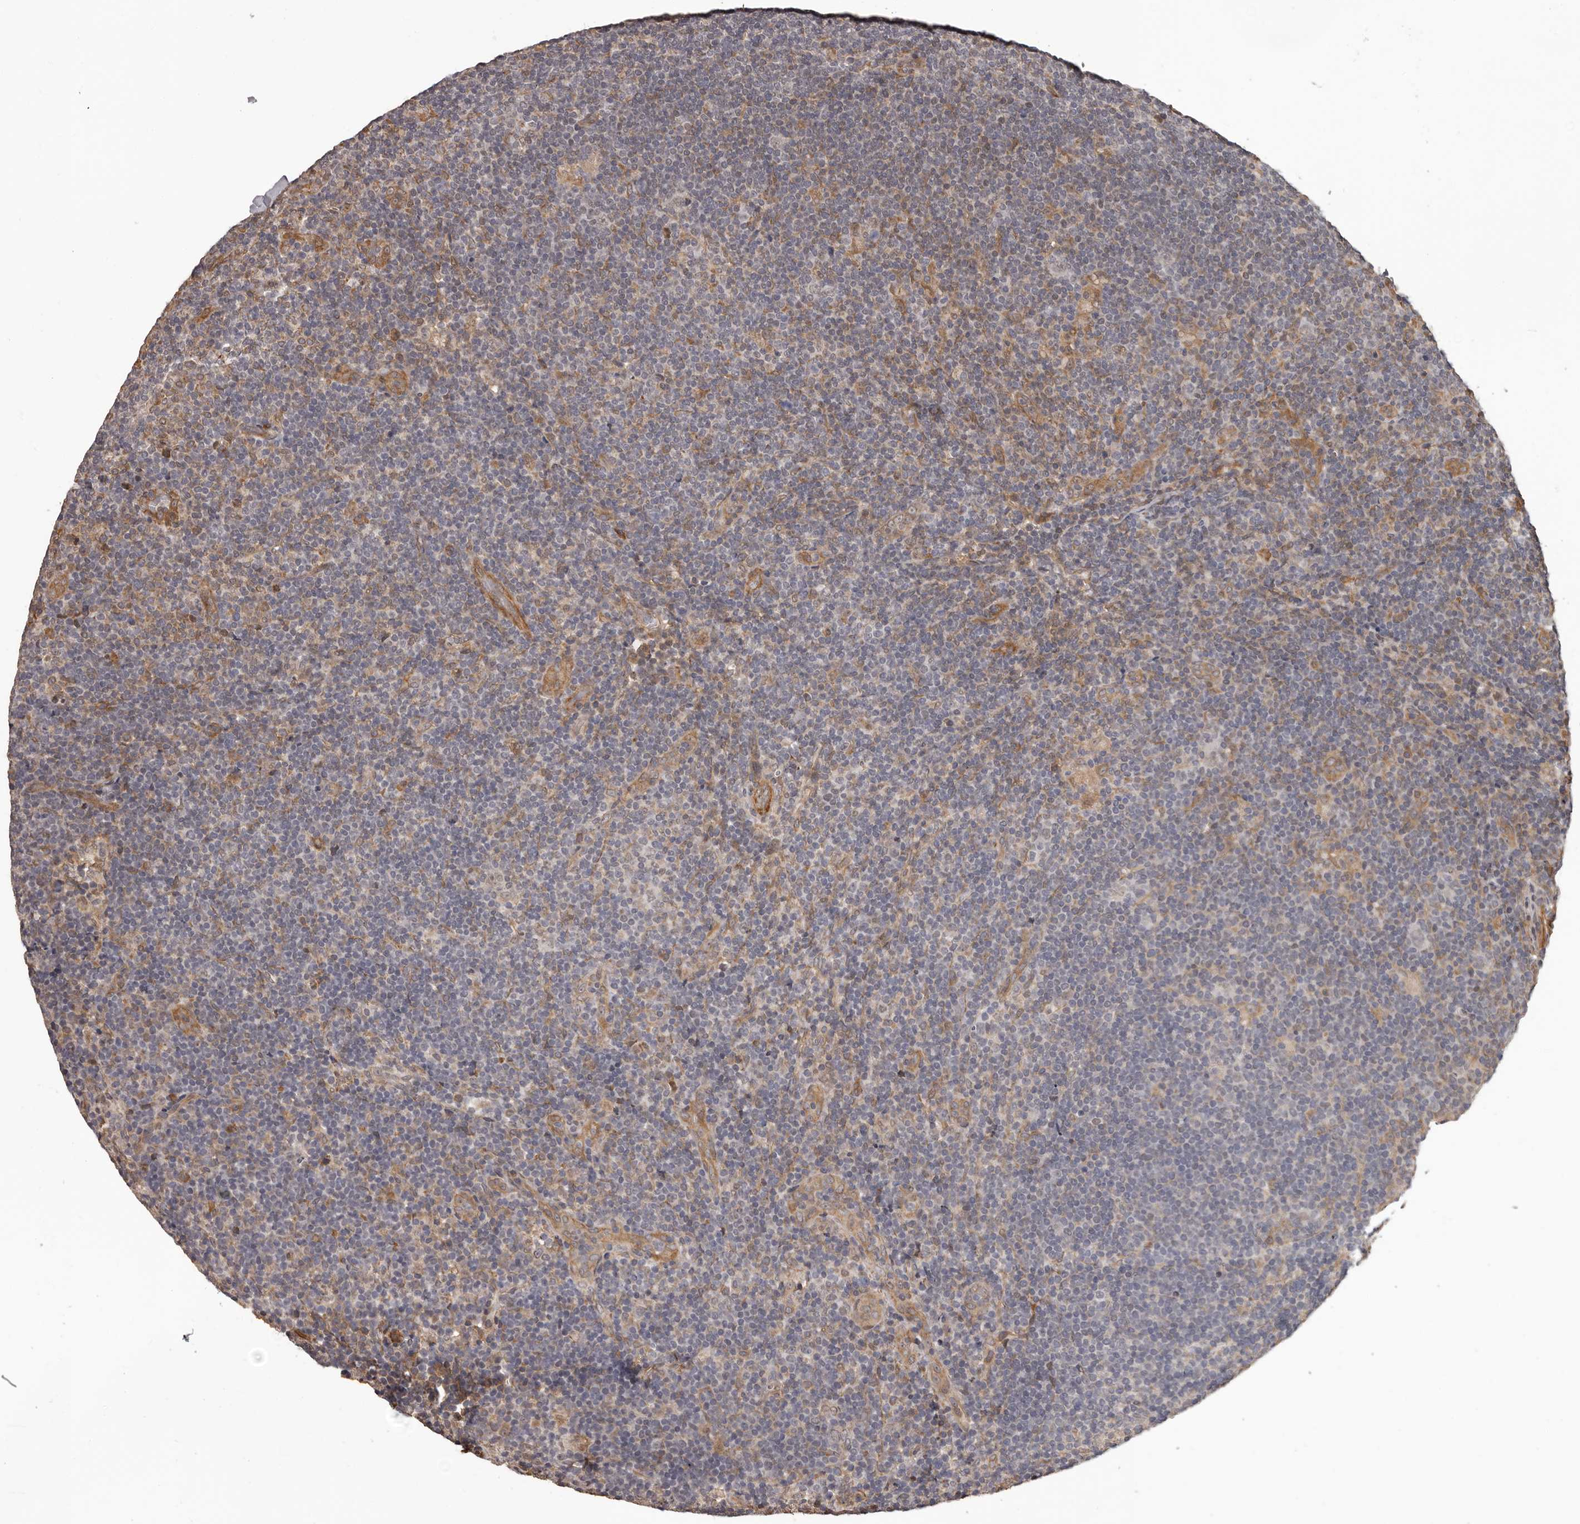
{"staining": {"intensity": "negative", "quantity": "none", "location": "none"}, "tissue": "lymphoma", "cell_type": "Tumor cells", "image_type": "cancer", "snomed": [{"axis": "morphology", "description": "Hodgkin's disease, NOS"}, {"axis": "topography", "description": "Lymph node"}], "caption": "Lymphoma stained for a protein using immunohistochemistry (IHC) demonstrates no staining tumor cells.", "gene": "SLITRK6", "patient": {"sex": "female", "age": 57}}